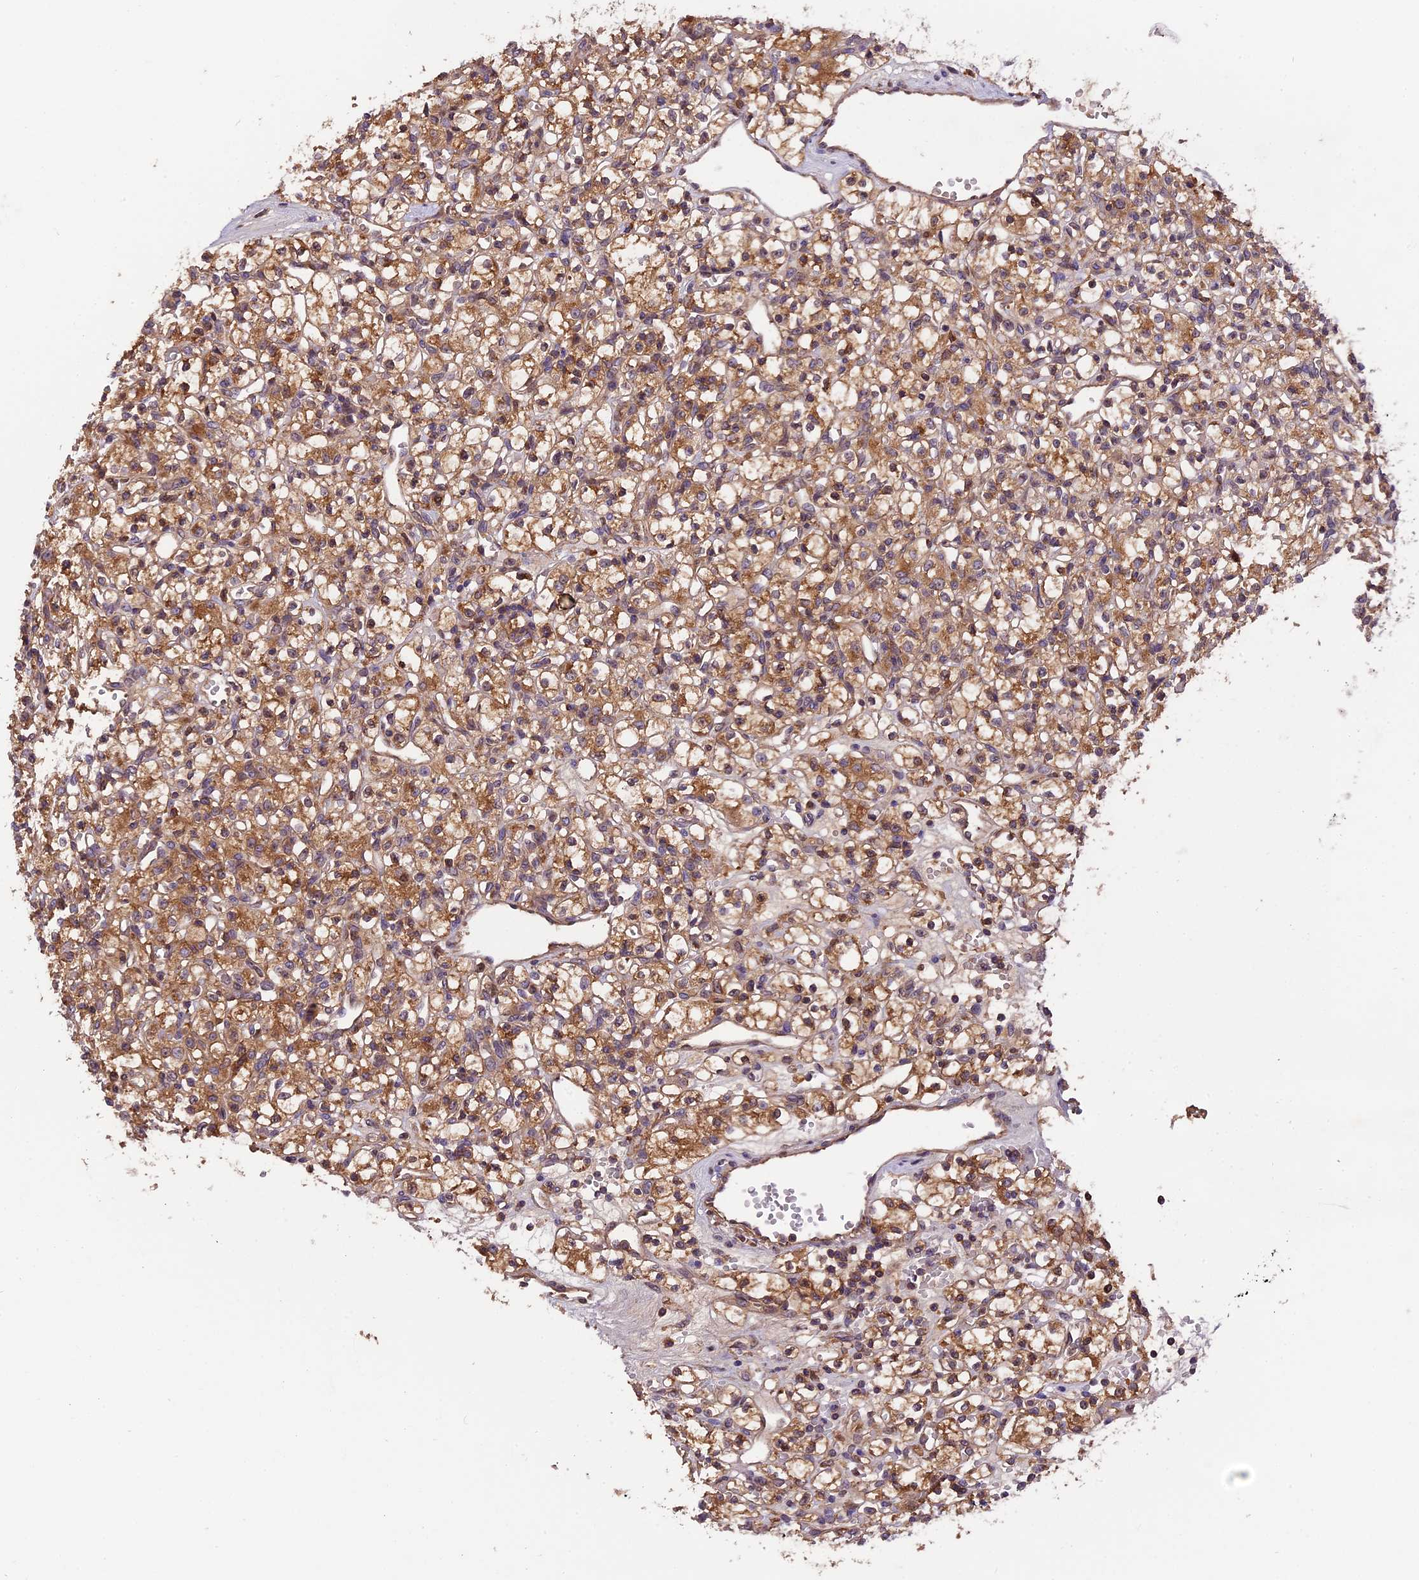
{"staining": {"intensity": "moderate", "quantity": ">75%", "location": "cytoplasmic/membranous"}, "tissue": "renal cancer", "cell_type": "Tumor cells", "image_type": "cancer", "snomed": [{"axis": "morphology", "description": "Adenocarcinoma, NOS"}, {"axis": "topography", "description": "Kidney"}], "caption": "Moderate cytoplasmic/membranous protein positivity is appreciated in about >75% of tumor cells in renal cancer (adenocarcinoma).", "gene": "SETD6", "patient": {"sex": "female", "age": 59}}